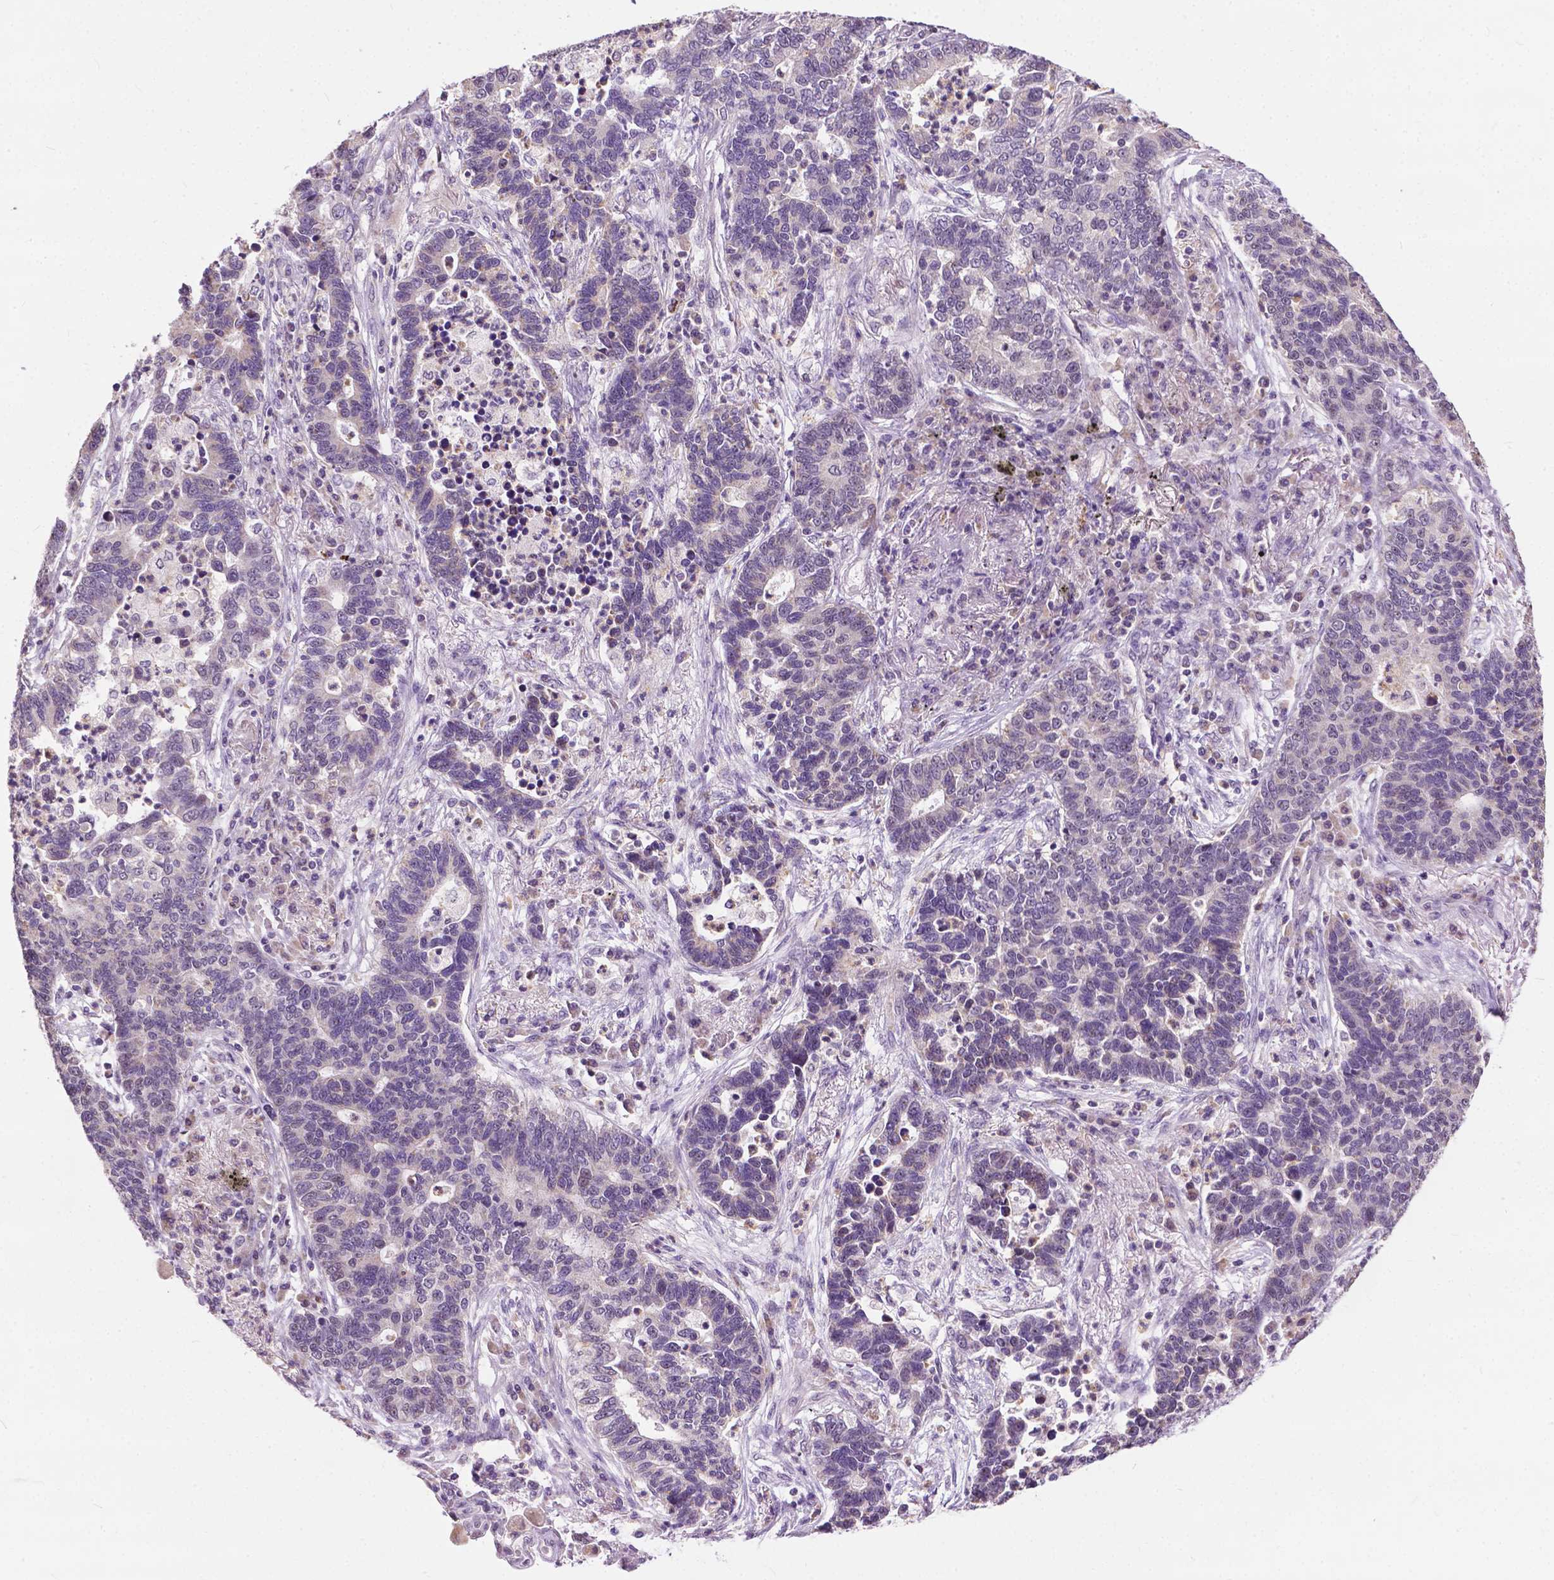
{"staining": {"intensity": "negative", "quantity": "none", "location": "none"}, "tissue": "lung cancer", "cell_type": "Tumor cells", "image_type": "cancer", "snomed": [{"axis": "morphology", "description": "Adenocarcinoma, NOS"}, {"axis": "topography", "description": "Lung"}], "caption": "There is no significant staining in tumor cells of lung cancer (adenocarcinoma).", "gene": "TTC9B", "patient": {"sex": "female", "age": 57}}